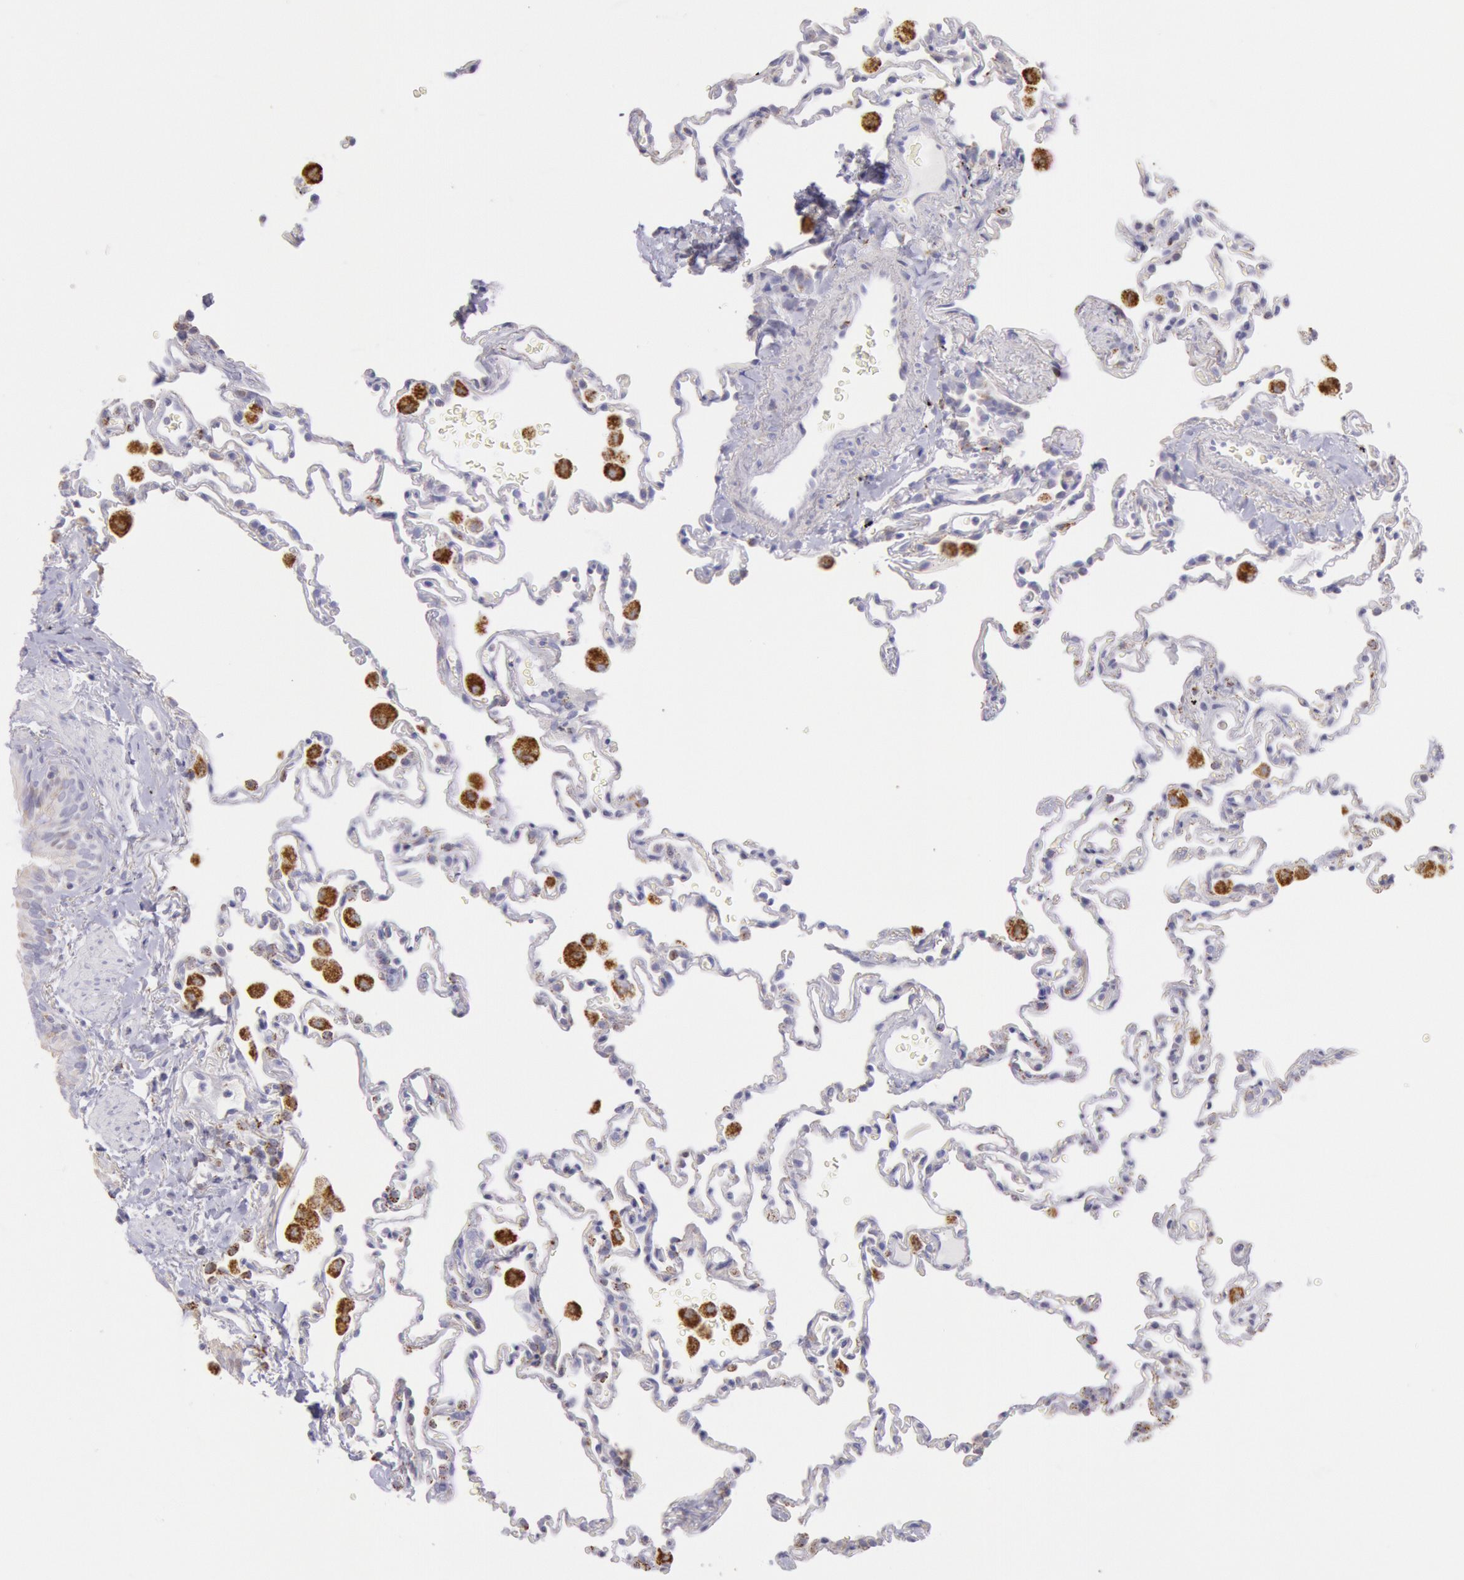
{"staining": {"intensity": "negative", "quantity": "none", "location": "none"}, "tissue": "lung", "cell_type": "Alveolar cells", "image_type": "normal", "snomed": [{"axis": "morphology", "description": "Normal tissue, NOS"}, {"axis": "topography", "description": "Lung"}], "caption": "Immunohistochemistry (IHC) photomicrograph of benign lung: human lung stained with DAB (3,3'-diaminobenzidine) reveals no significant protein positivity in alveolar cells.", "gene": "FRMD6", "patient": {"sex": "male", "age": 59}}